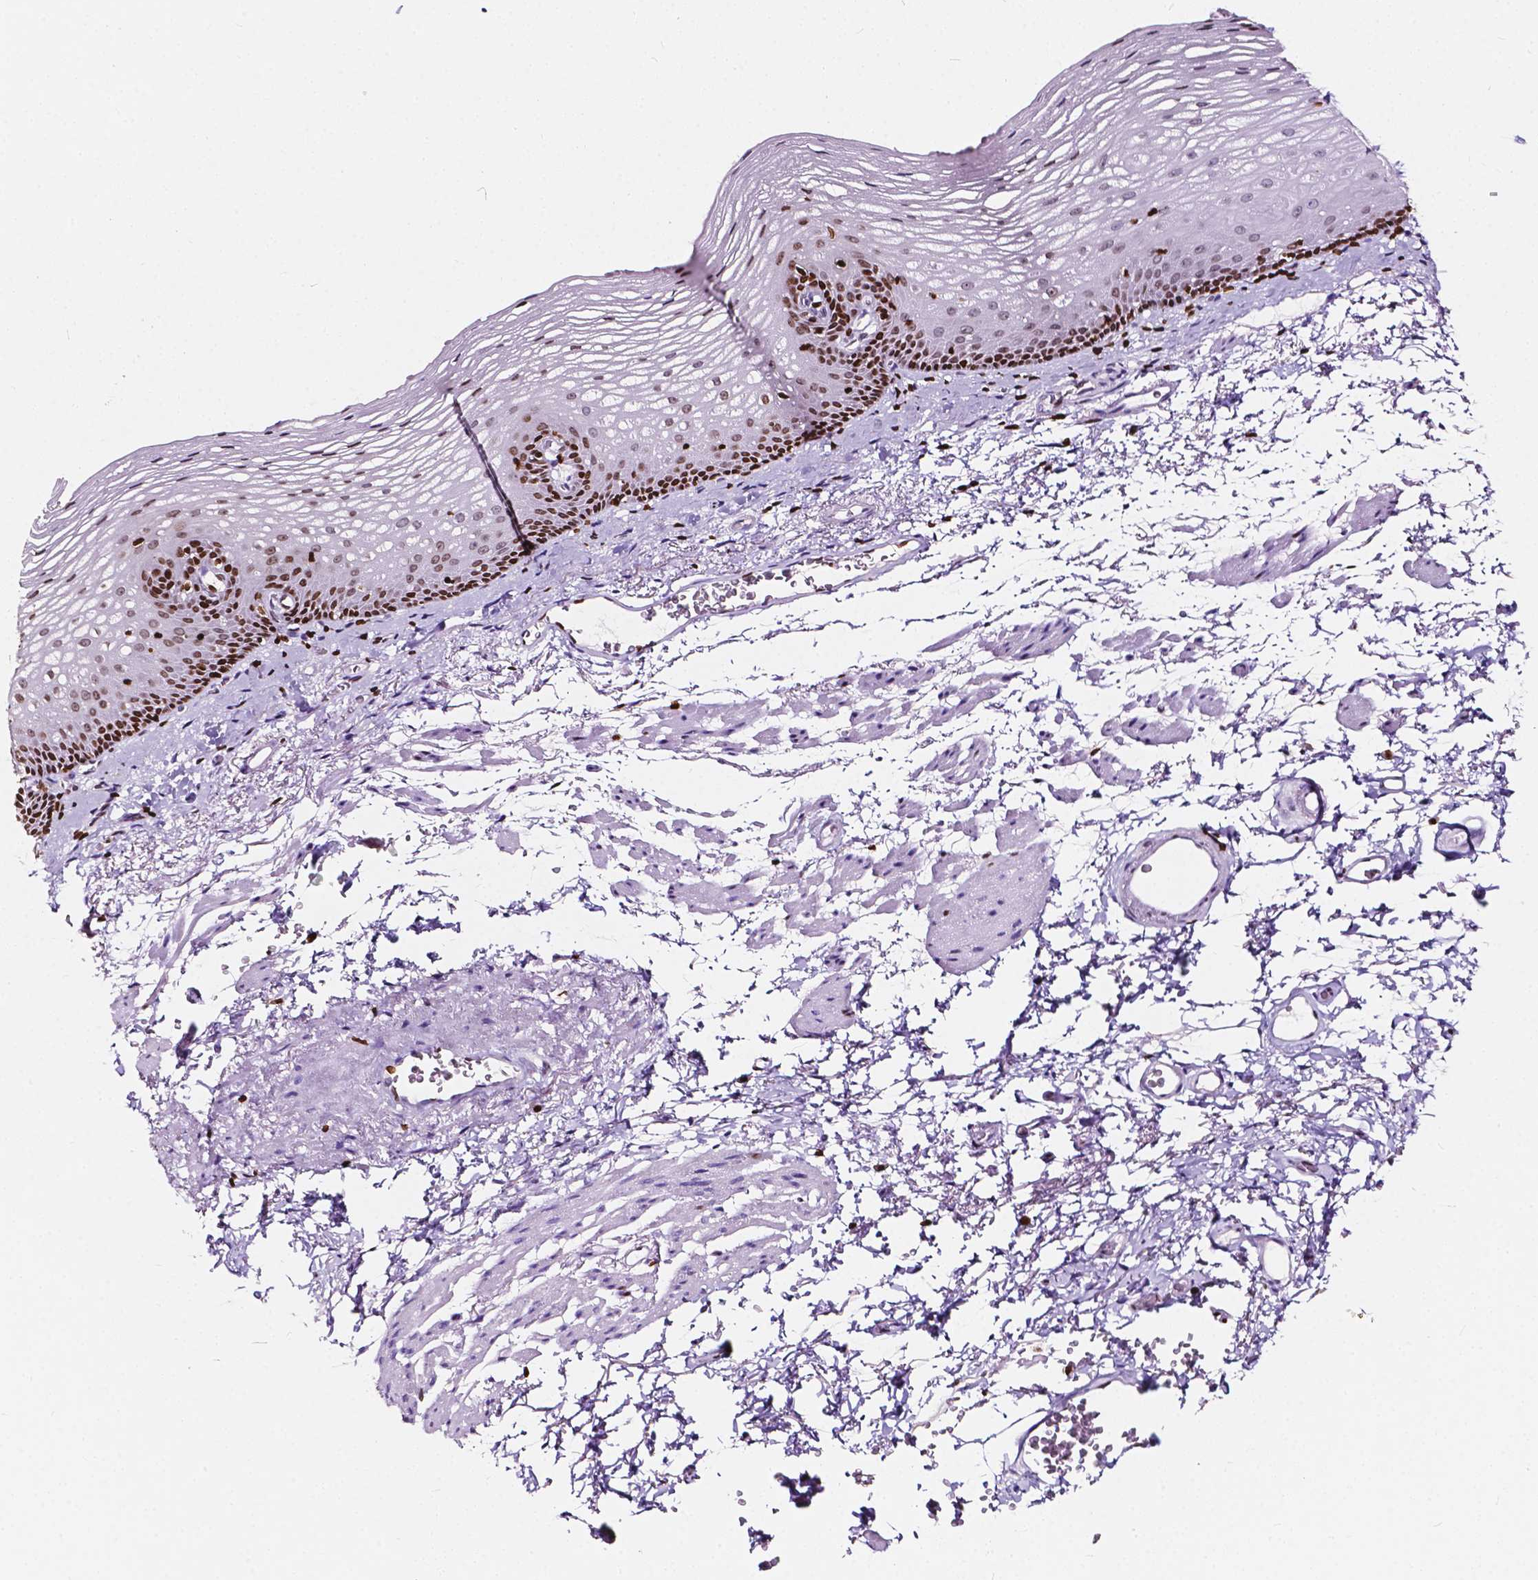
{"staining": {"intensity": "strong", "quantity": "25%-75%", "location": "nuclear"}, "tissue": "esophagus", "cell_type": "Squamous epithelial cells", "image_type": "normal", "snomed": [{"axis": "morphology", "description": "Normal tissue, NOS"}, {"axis": "topography", "description": "Esophagus"}], "caption": "The immunohistochemical stain shows strong nuclear positivity in squamous epithelial cells of benign esophagus. (DAB (3,3'-diaminobenzidine) IHC, brown staining for protein, blue staining for nuclei).", "gene": "CBY3", "patient": {"sex": "male", "age": 76}}